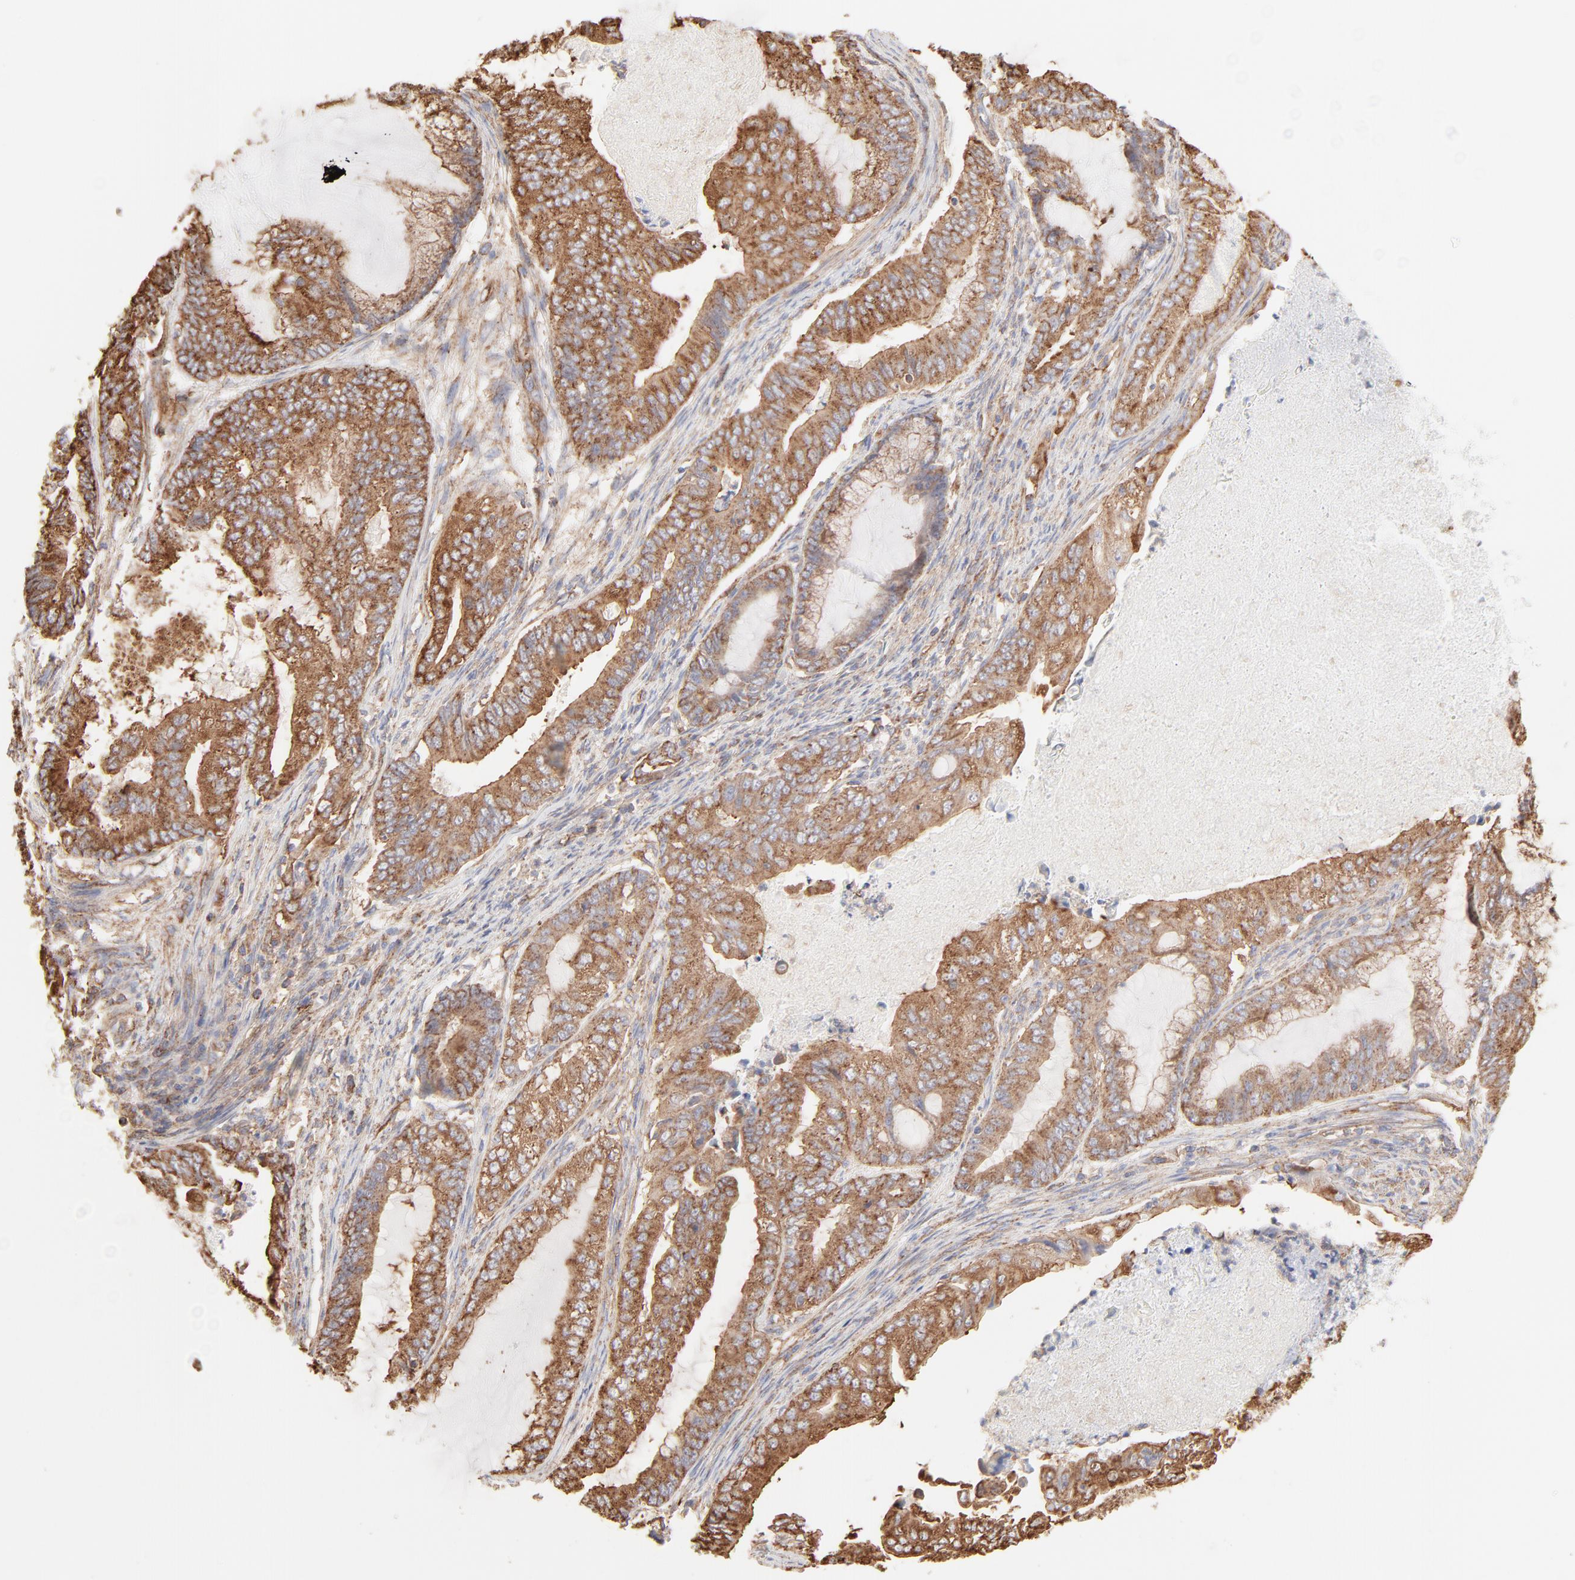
{"staining": {"intensity": "moderate", "quantity": ">75%", "location": "cytoplasmic/membranous"}, "tissue": "endometrial cancer", "cell_type": "Tumor cells", "image_type": "cancer", "snomed": [{"axis": "morphology", "description": "Adenocarcinoma, NOS"}, {"axis": "topography", "description": "Endometrium"}], "caption": "Immunohistochemistry (IHC) (DAB (3,3'-diaminobenzidine)) staining of human endometrial adenocarcinoma displays moderate cytoplasmic/membranous protein positivity in approximately >75% of tumor cells.", "gene": "CLTB", "patient": {"sex": "female", "age": 63}}